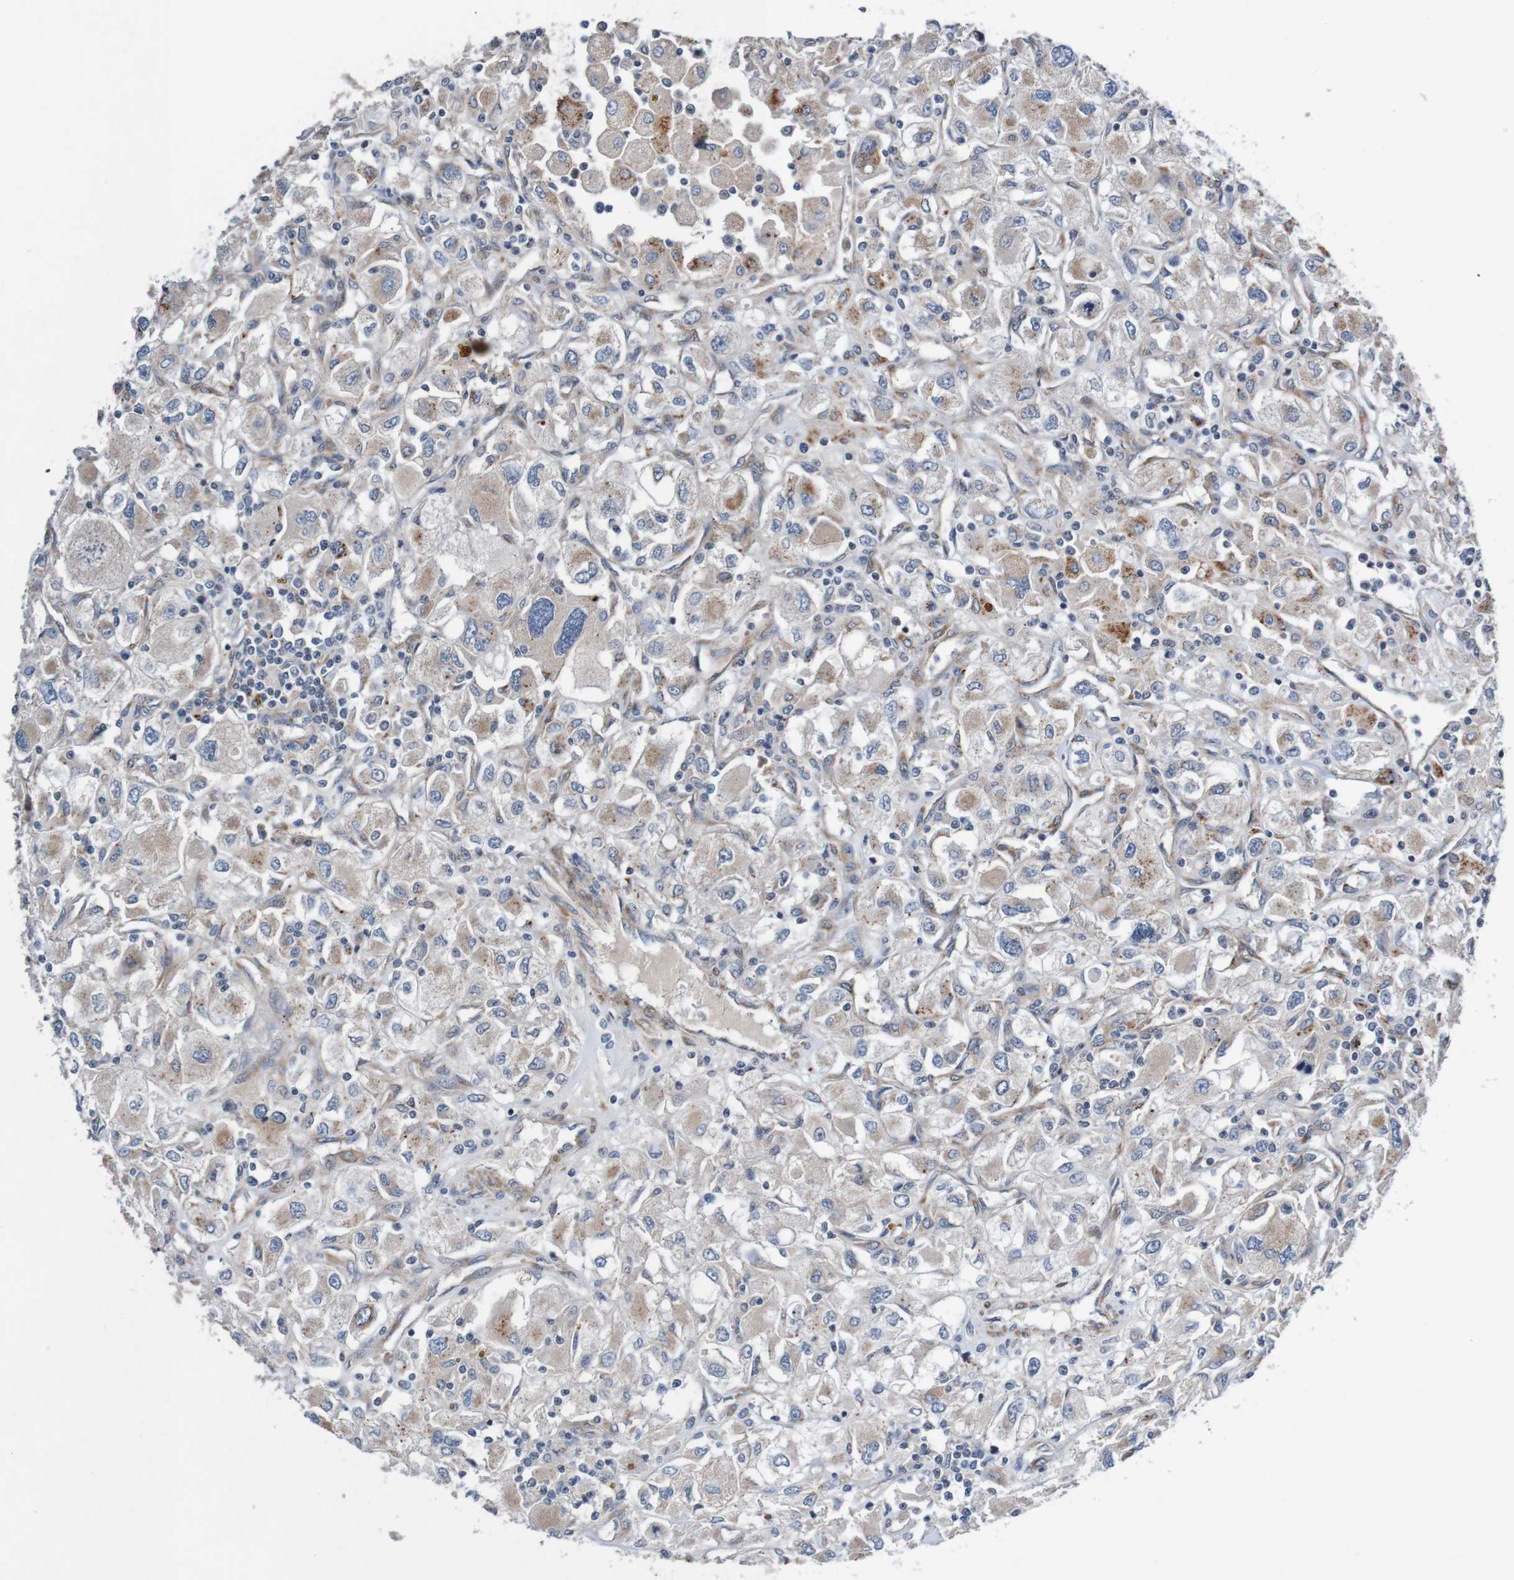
{"staining": {"intensity": "weak", "quantity": "<25%", "location": "cytoplasmic/membranous"}, "tissue": "renal cancer", "cell_type": "Tumor cells", "image_type": "cancer", "snomed": [{"axis": "morphology", "description": "Adenocarcinoma, NOS"}, {"axis": "topography", "description": "Kidney"}], "caption": "Tumor cells are negative for protein expression in human renal cancer.", "gene": "CPED1", "patient": {"sex": "female", "age": 52}}